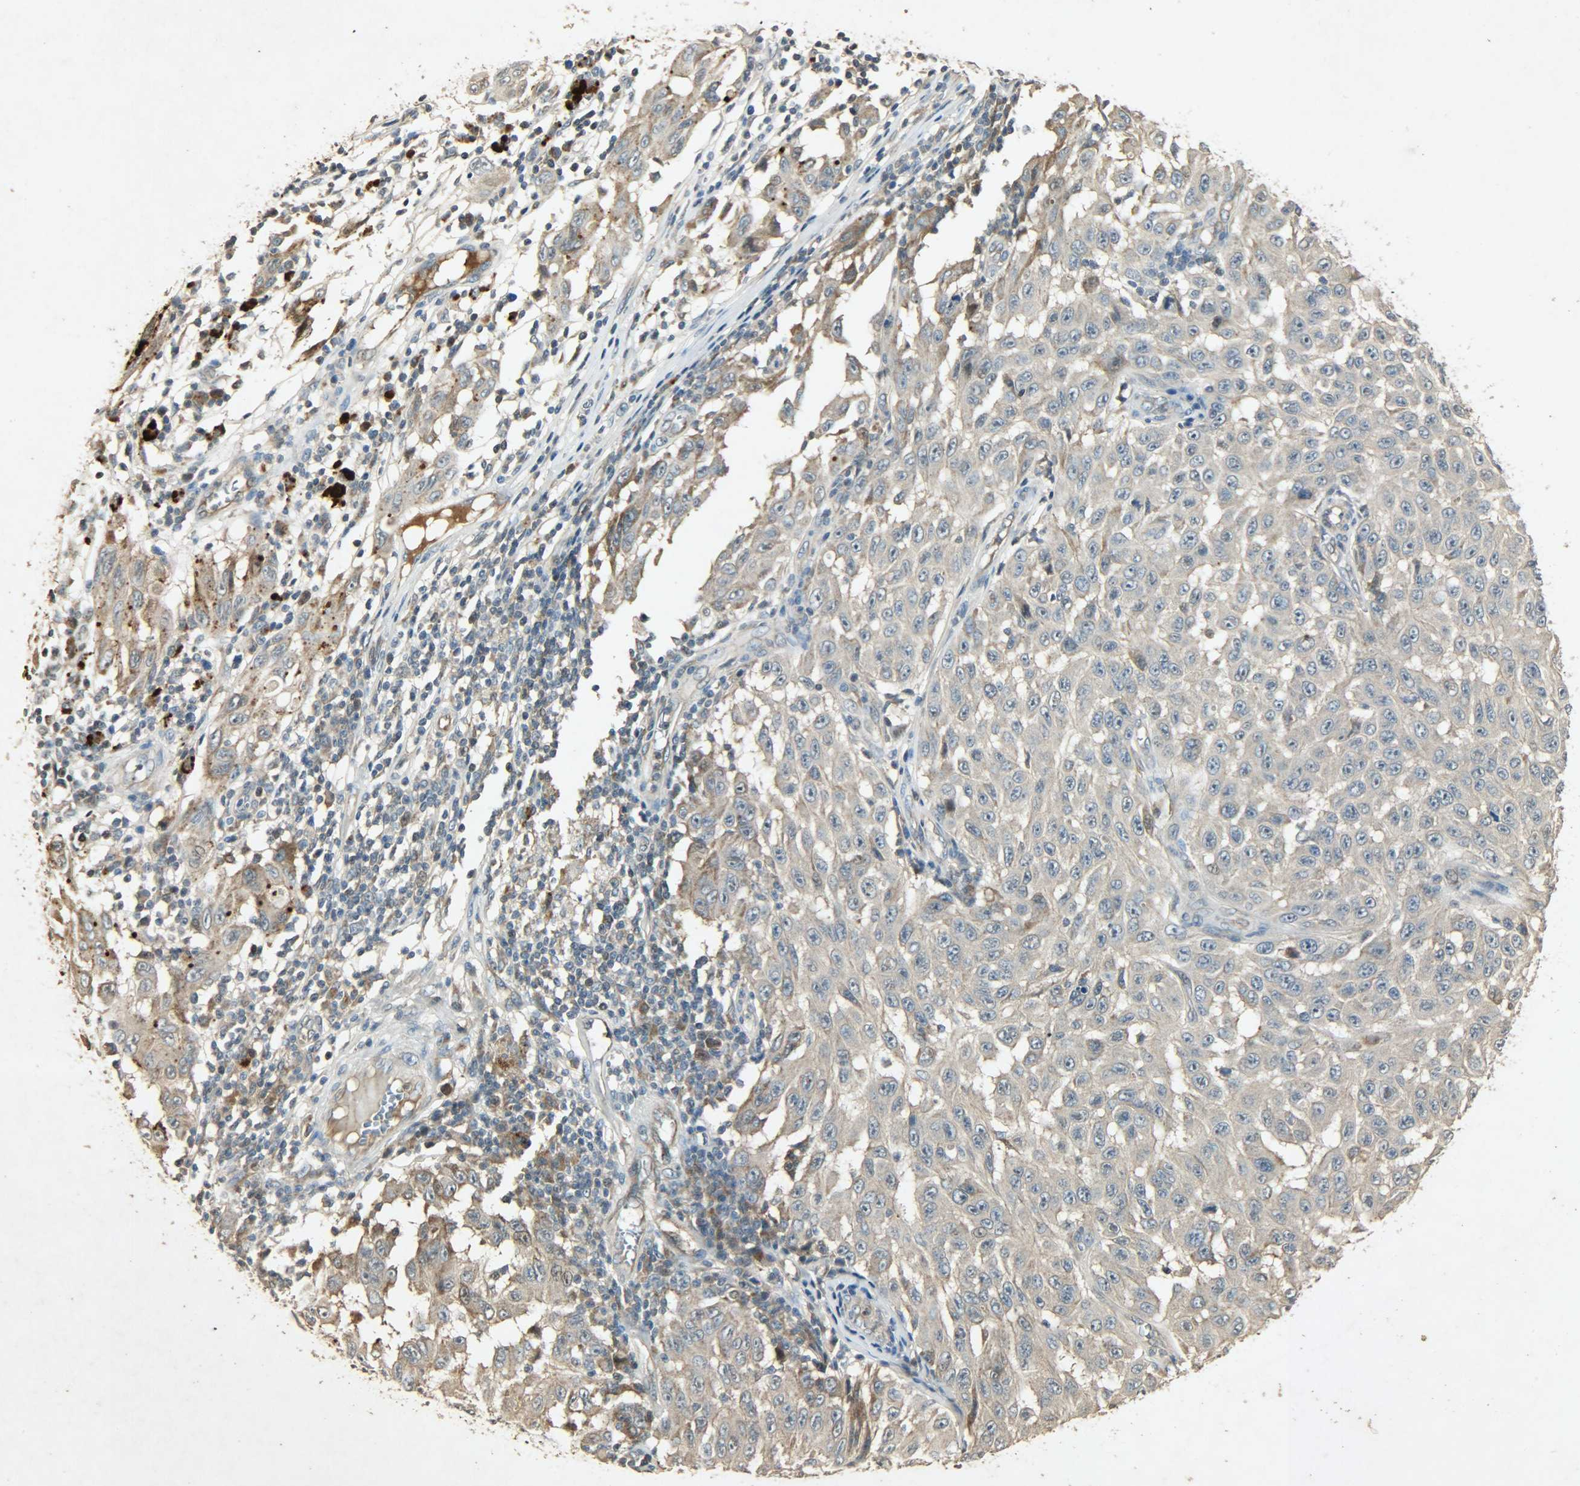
{"staining": {"intensity": "weak", "quantity": ">75%", "location": "cytoplasmic/membranous"}, "tissue": "melanoma", "cell_type": "Tumor cells", "image_type": "cancer", "snomed": [{"axis": "morphology", "description": "Malignant melanoma, NOS"}, {"axis": "topography", "description": "Skin"}], "caption": "Malignant melanoma stained for a protein exhibits weak cytoplasmic/membranous positivity in tumor cells.", "gene": "ATP2B1", "patient": {"sex": "male", "age": 30}}